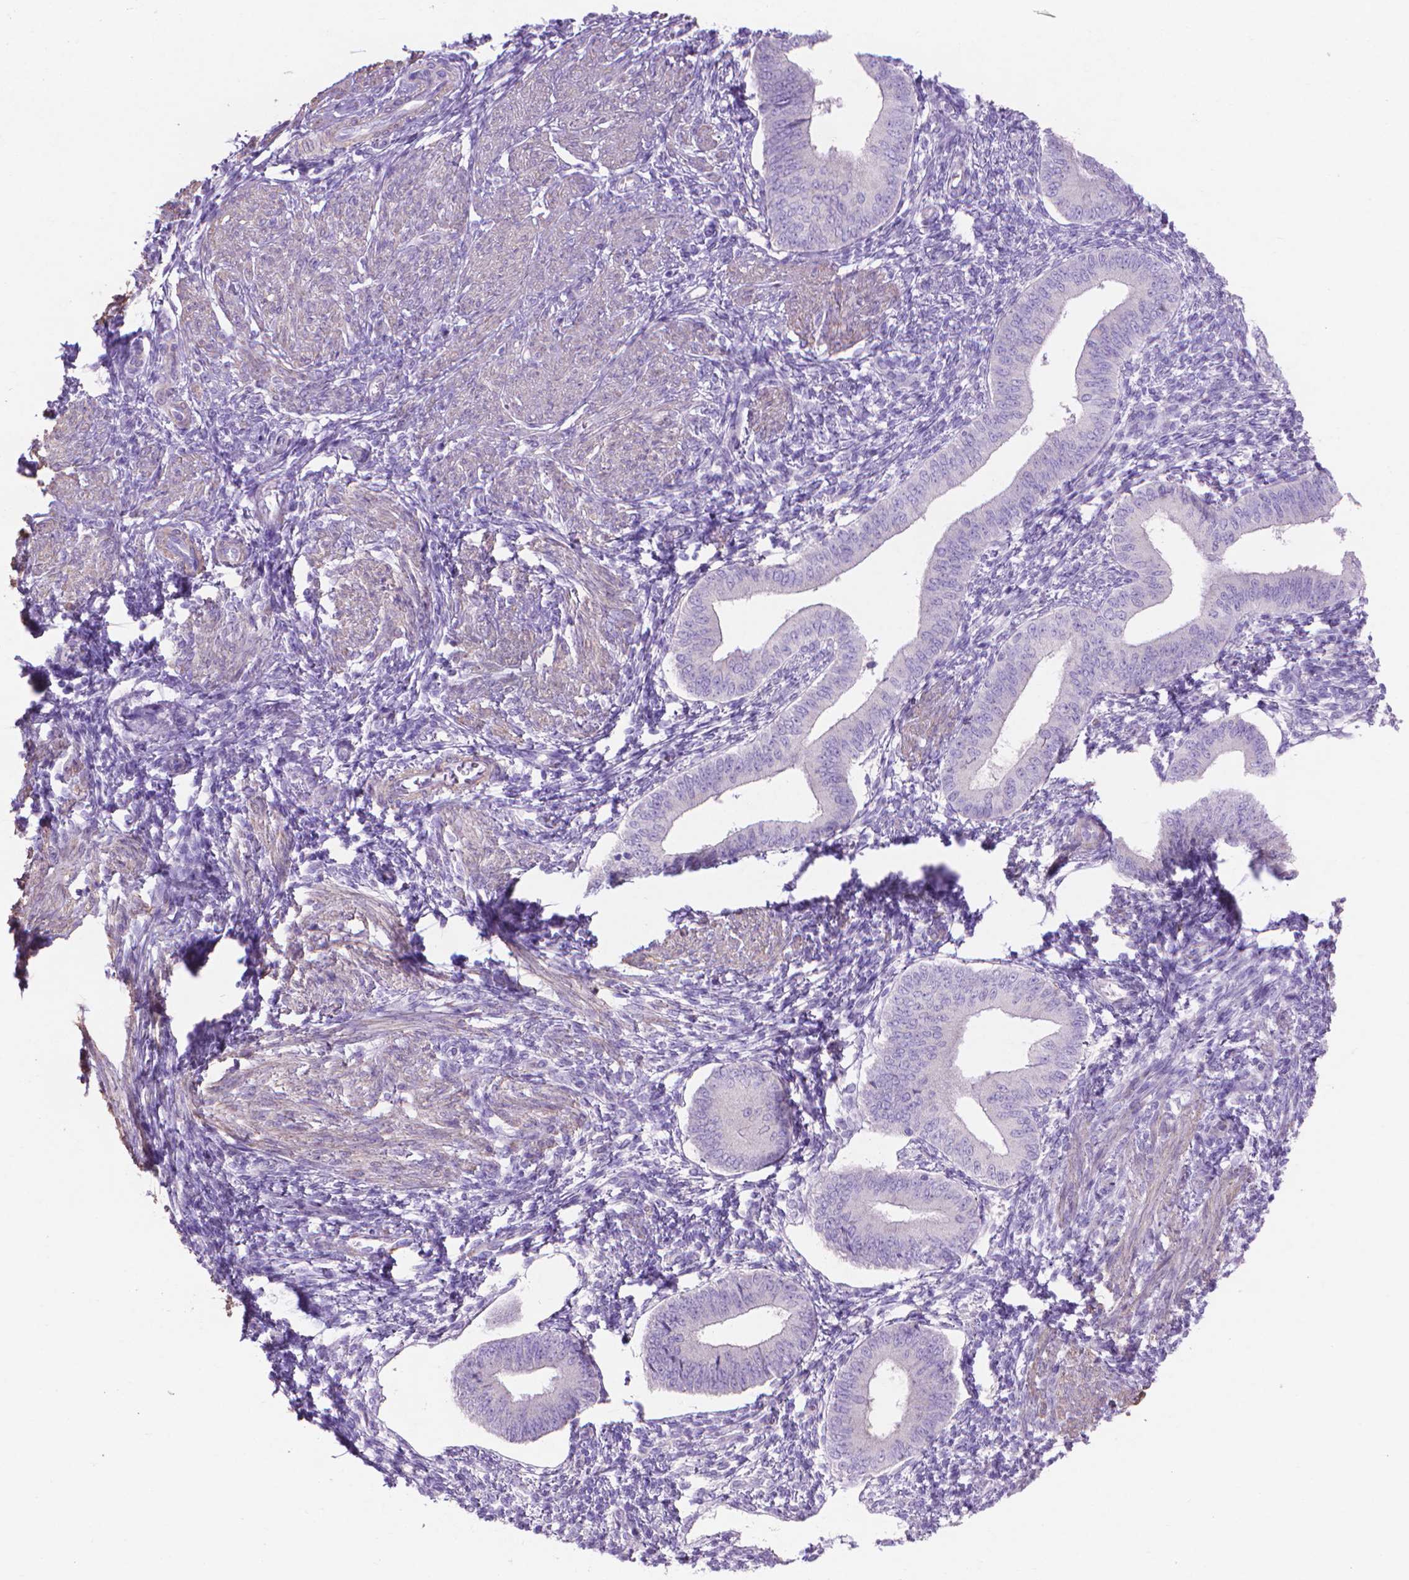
{"staining": {"intensity": "negative", "quantity": "none", "location": "none"}, "tissue": "endometrium", "cell_type": "Cells in endometrial stroma", "image_type": "normal", "snomed": [{"axis": "morphology", "description": "Normal tissue, NOS"}, {"axis": "topography", "description": "Endometrium"}], "caption": "Micrograph shows no significant protein staining in cells in endometrial stroma of unremarkable endometrium.", "gene": "AQP10", "patient": {"sex": "female", "age": 42}}